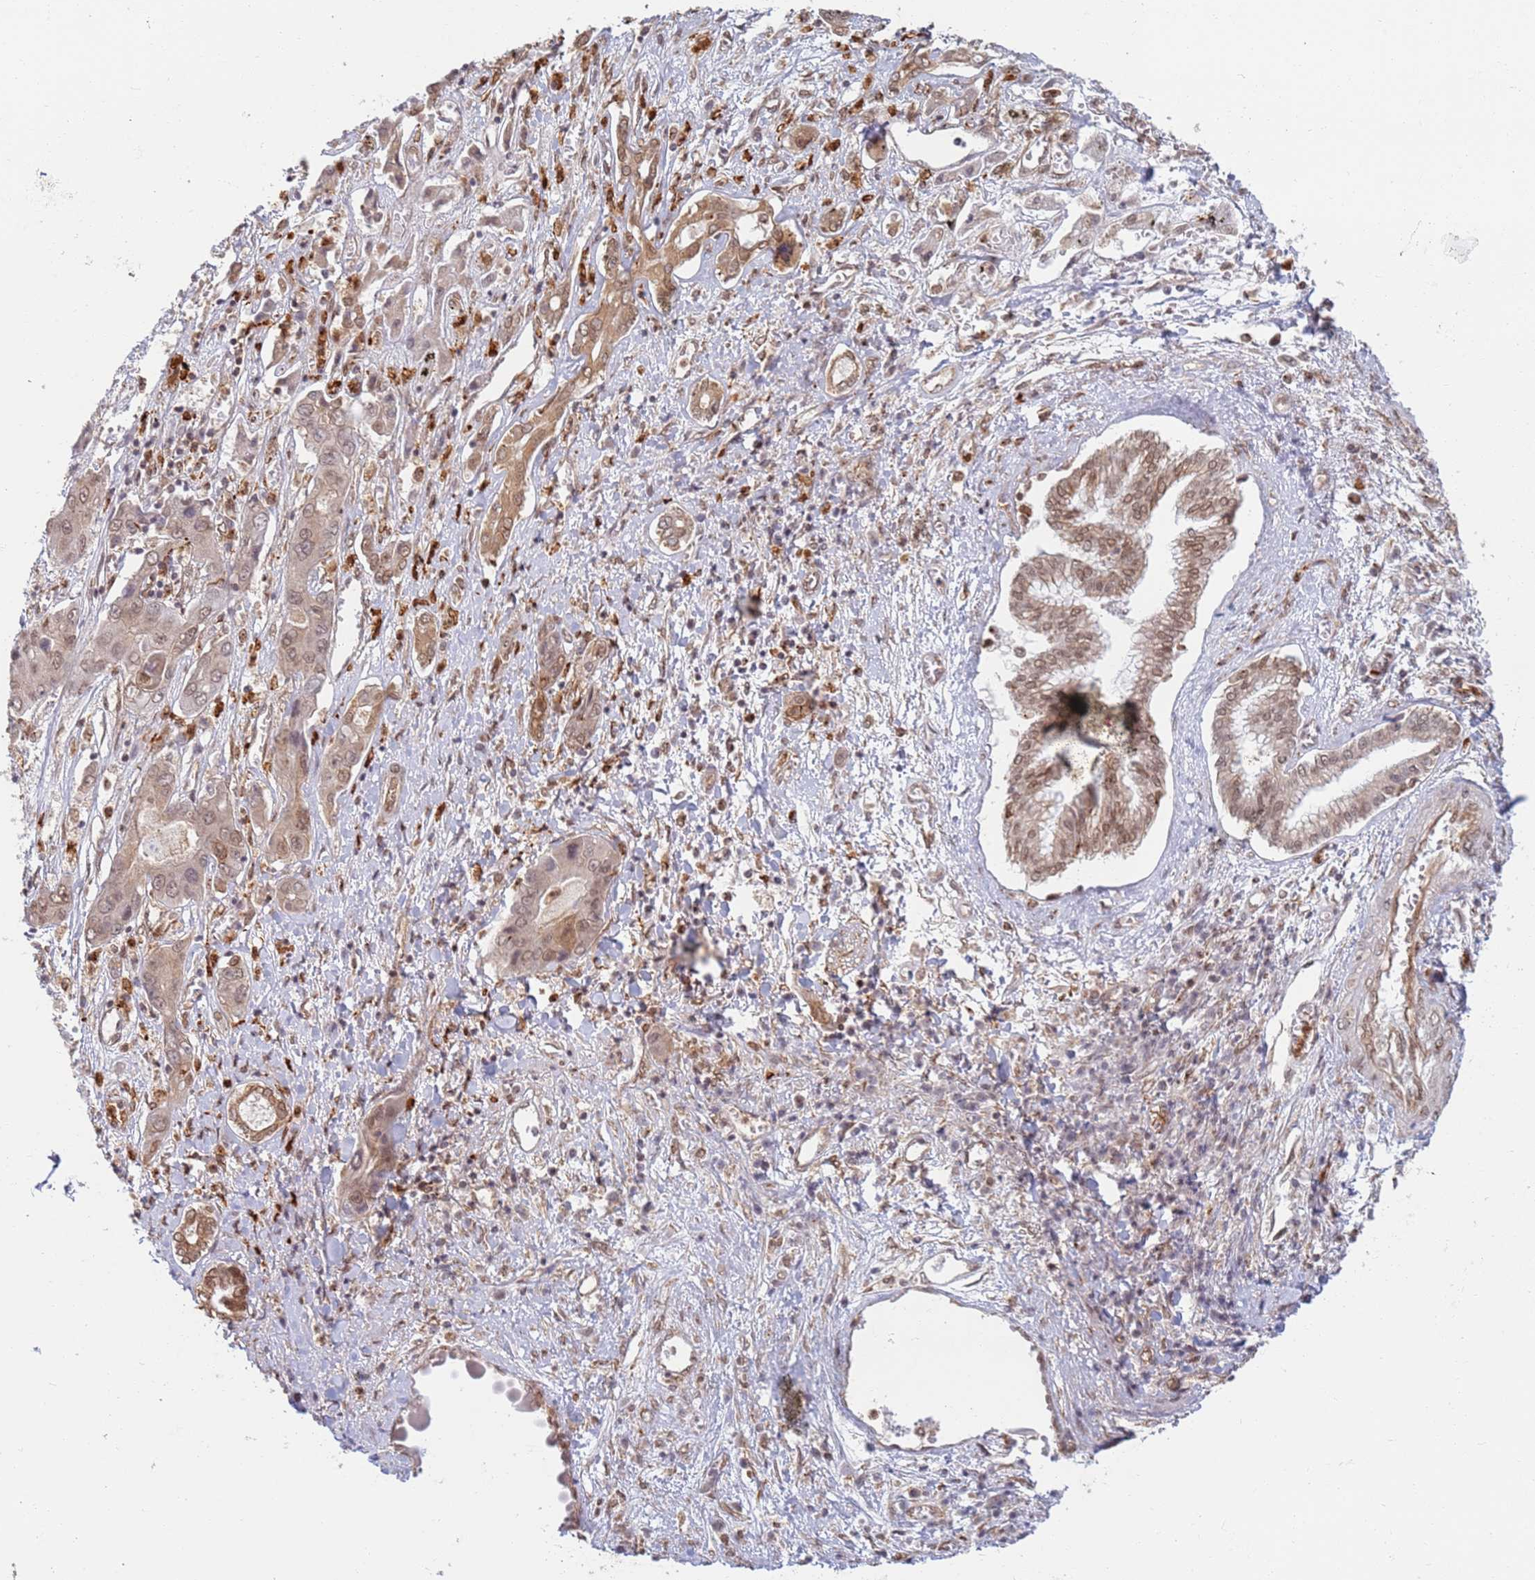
{"staining": {"intensity": "moderate", "quantity": "<25%", "location": "nuclear"}, "tissue": "liver cancer", "cell_type": "Tumor cells", "image_type": "cancer", "snomed": [{"axis": "morphology", "description": "Cholangiocarcinoma"}, {"axis": "topography", "description": "Liver"}], "caption": "About <25% of tumor cells in cholangiocarcinoma (liver) show moderate nuclear protein positivity as visualized by brown immunohistochemical staining.", "gene": "CEP170", "patient": {"sex": "male", "age": 67}}